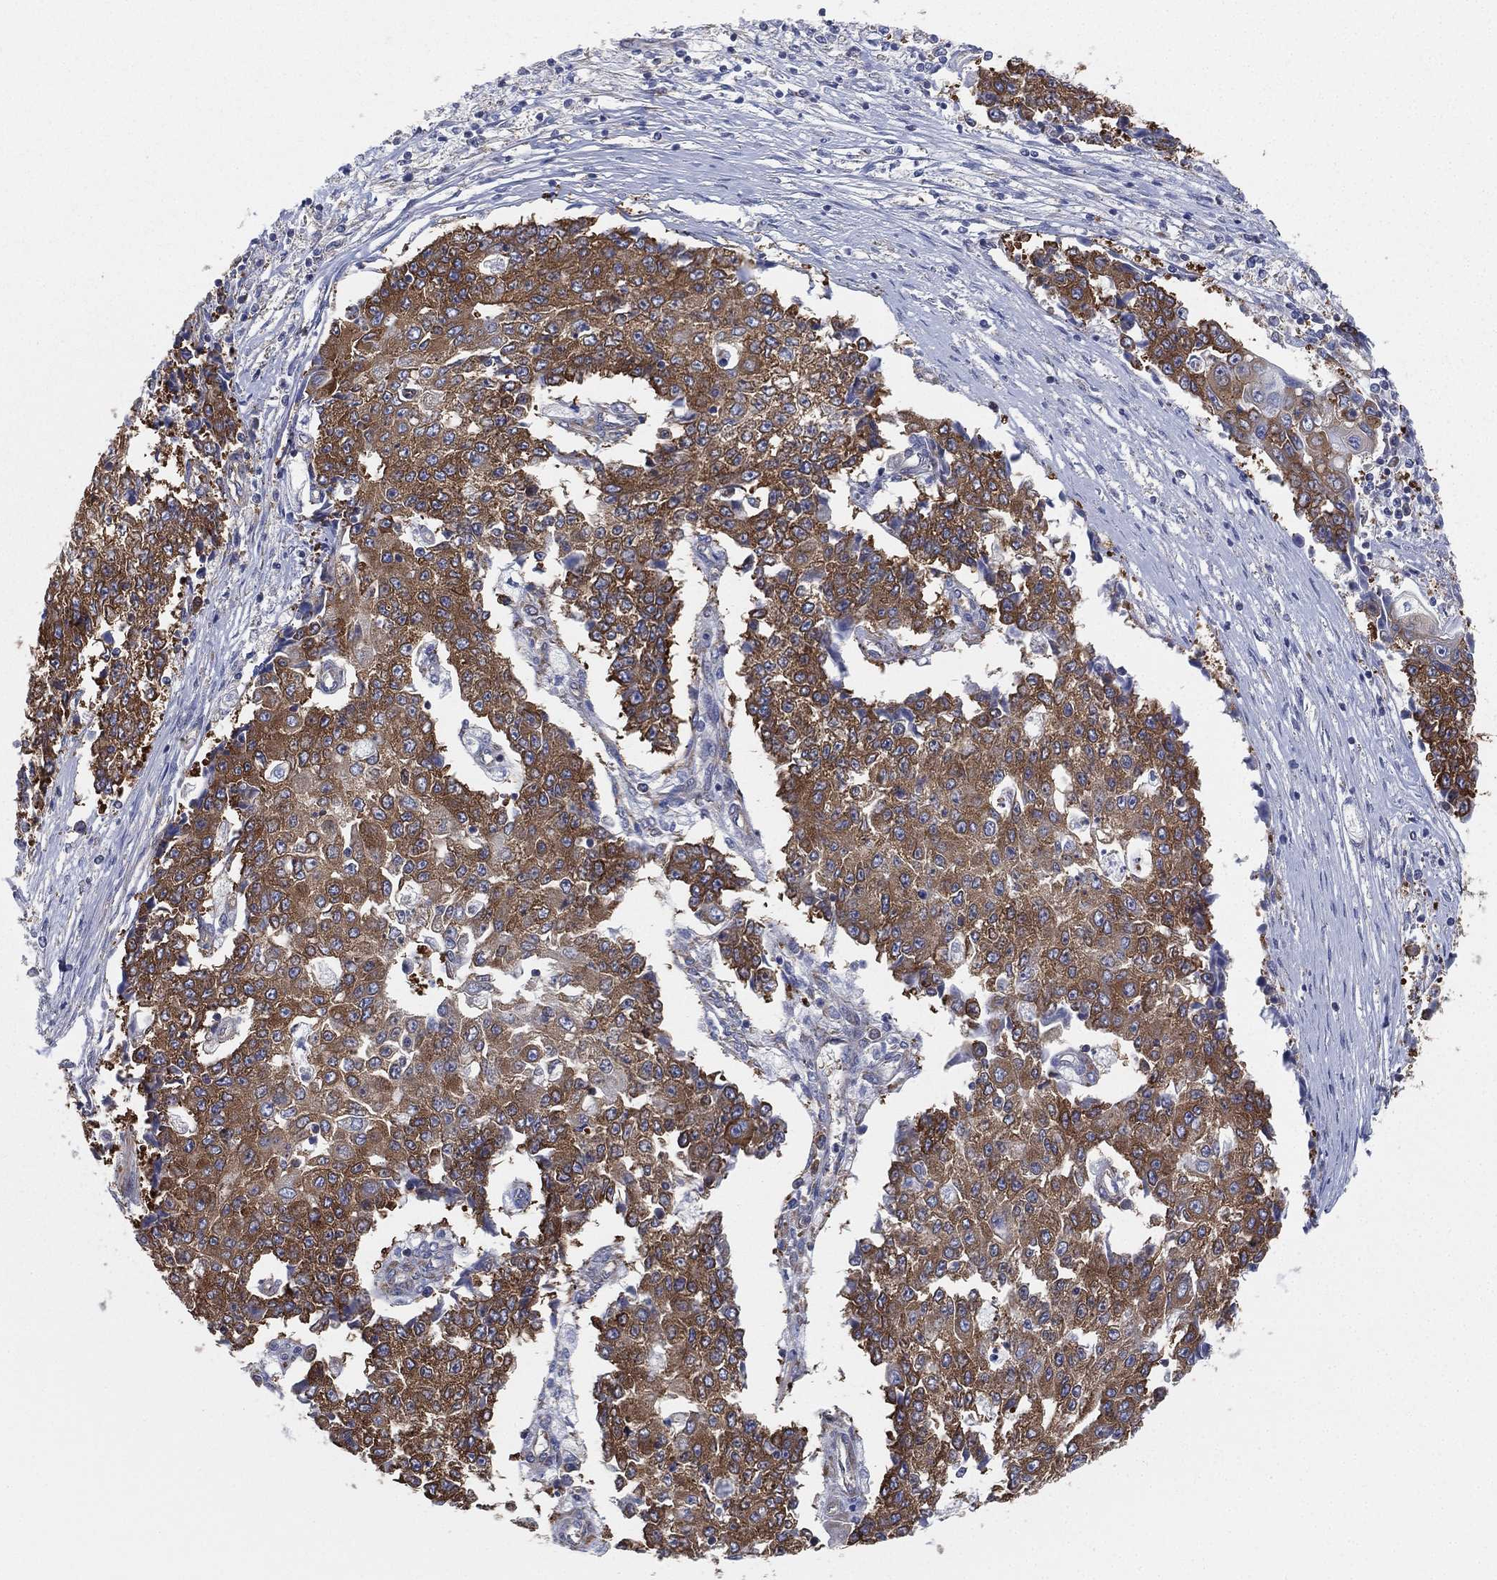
{"staining": {"intensity": "strong", "quantity": "25%-75%", "location": "cytoplasmic/membranous"}, "tissue": "ovarian cancer", "cell_type": "Tumor cells", "image_type": "cancer", "snomed": [{"axis": "morphology", "description": "Carcinoma, endometroid"}, {"axis": "topography", "description": "Ovary"}], "caption": "Human ovarian endometroid carcinoma stained with a brown dye shows strong cytoplasmic/membranous positive positivity in about 25%-75% of tumor cells.", "gene": "FARSA", "patient": {"sex": "female", "age": 42}}